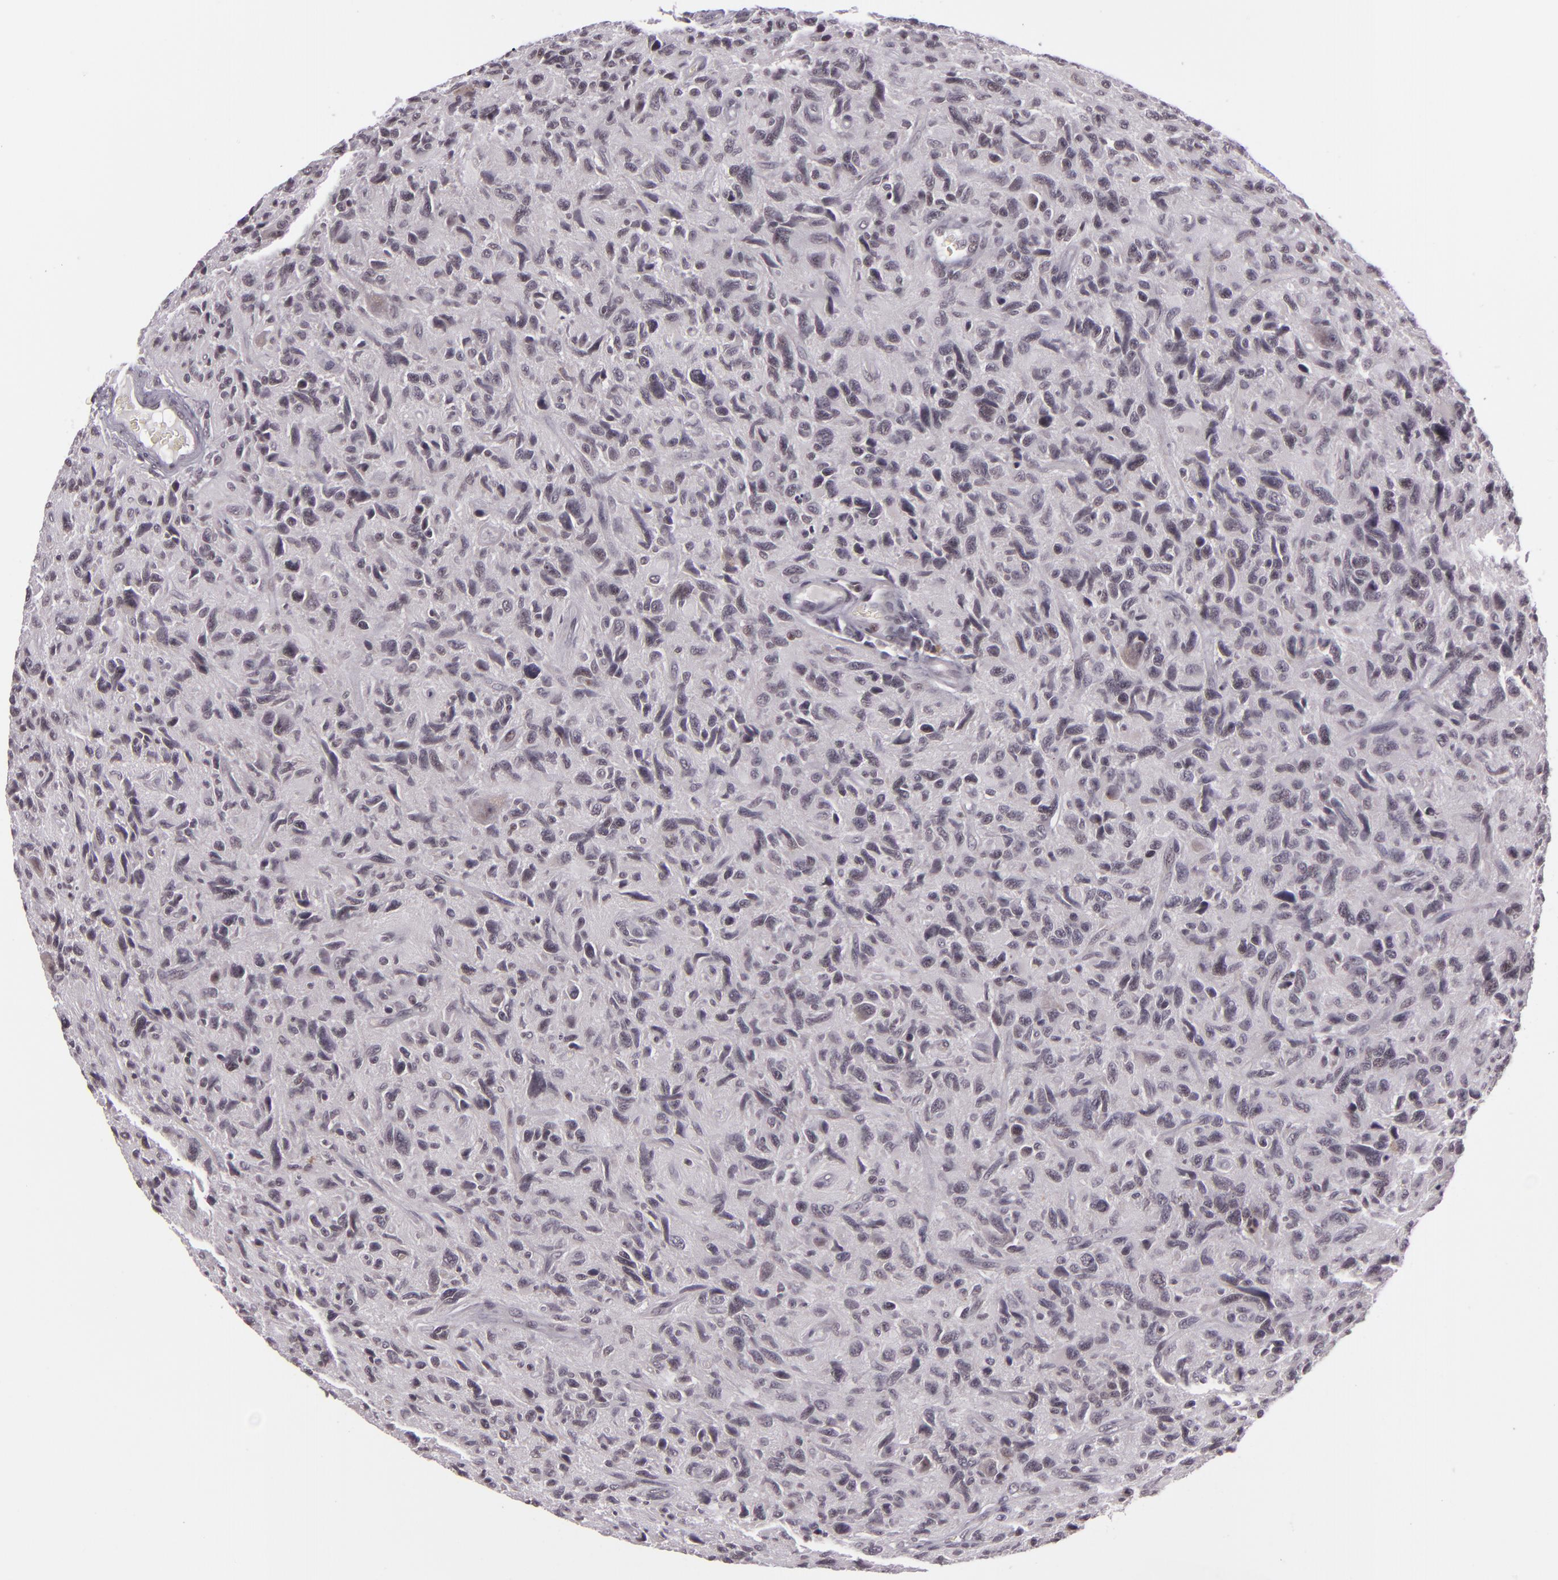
{"staining": {"intensity": "negative", "quantity": "none", "location": "none"}, "tissue": "glioma", "cell_type": "Tumor cells", "image_type": "cancer", "snomed": [{"axis": "morphology", "description": "Glioma, malignant, High grade"}, {"axis": "topography", "description": "Brain"}], "caption": "Tumor cells are negative for brown protein staining in malignant glioma (high-grade). Nuclei are stained in blue.", "gene": "ZFX", "patient": {"sex": "female", "age": 60}}